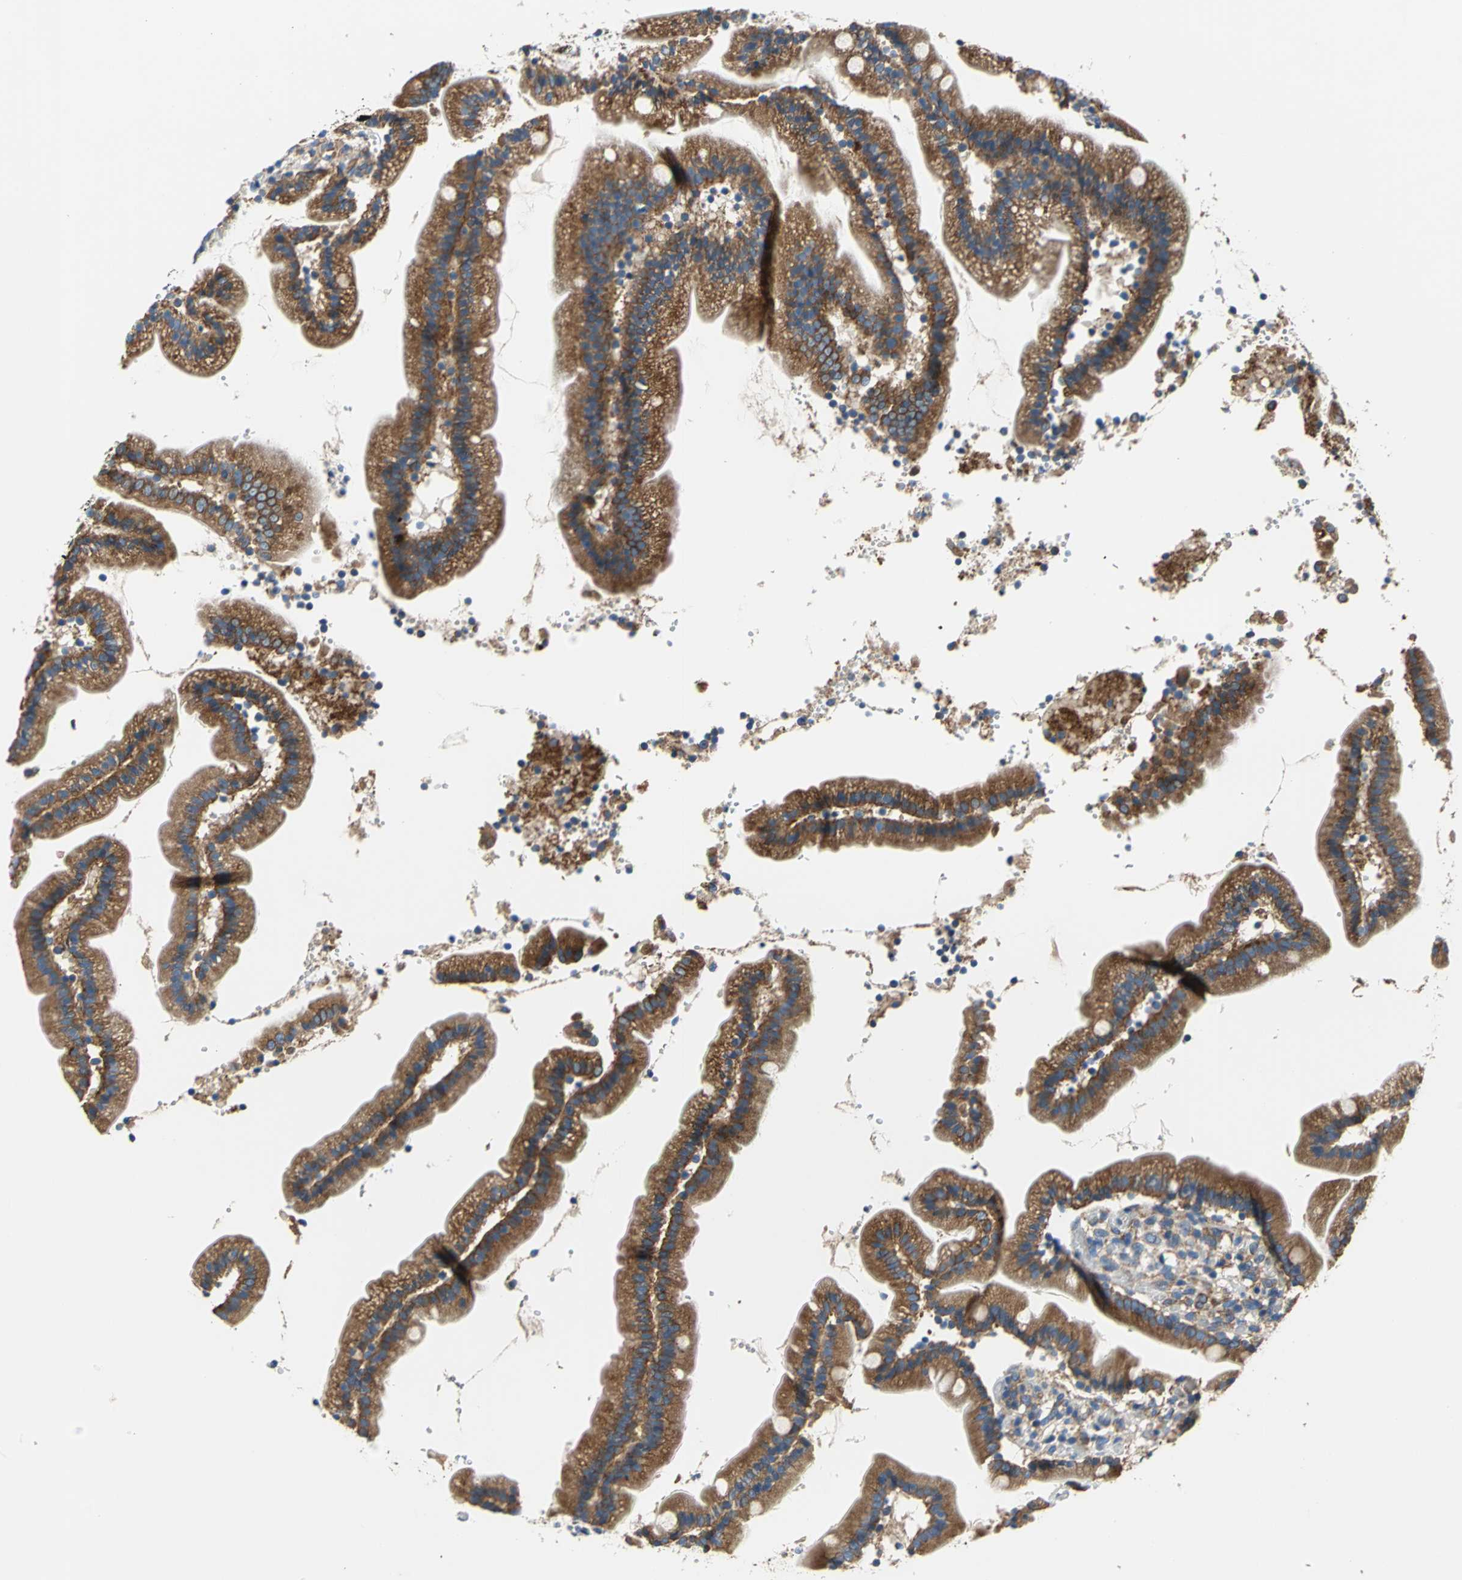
{"staining": {"intensity": "strong", "quantity": ">75%", "location": "cytoplasmic/membranous"}, "tissue": "duodenum", "cell_type": "Glandular cells", "image_type": "normal", "snomed": [{"axis": "morphology", "description": "Normal tissue, NOS"}, {"axis": "topography", "description": "Duodenum"}], "caption": "The photomicrograph displays immunohistochemical staining of normal duodenum. There is strong cytoplasmic/membranous staining is present in about >75% of glandular cells.", "gene": "TRIM25", "patient": {"sex": "male", "age": 66}}